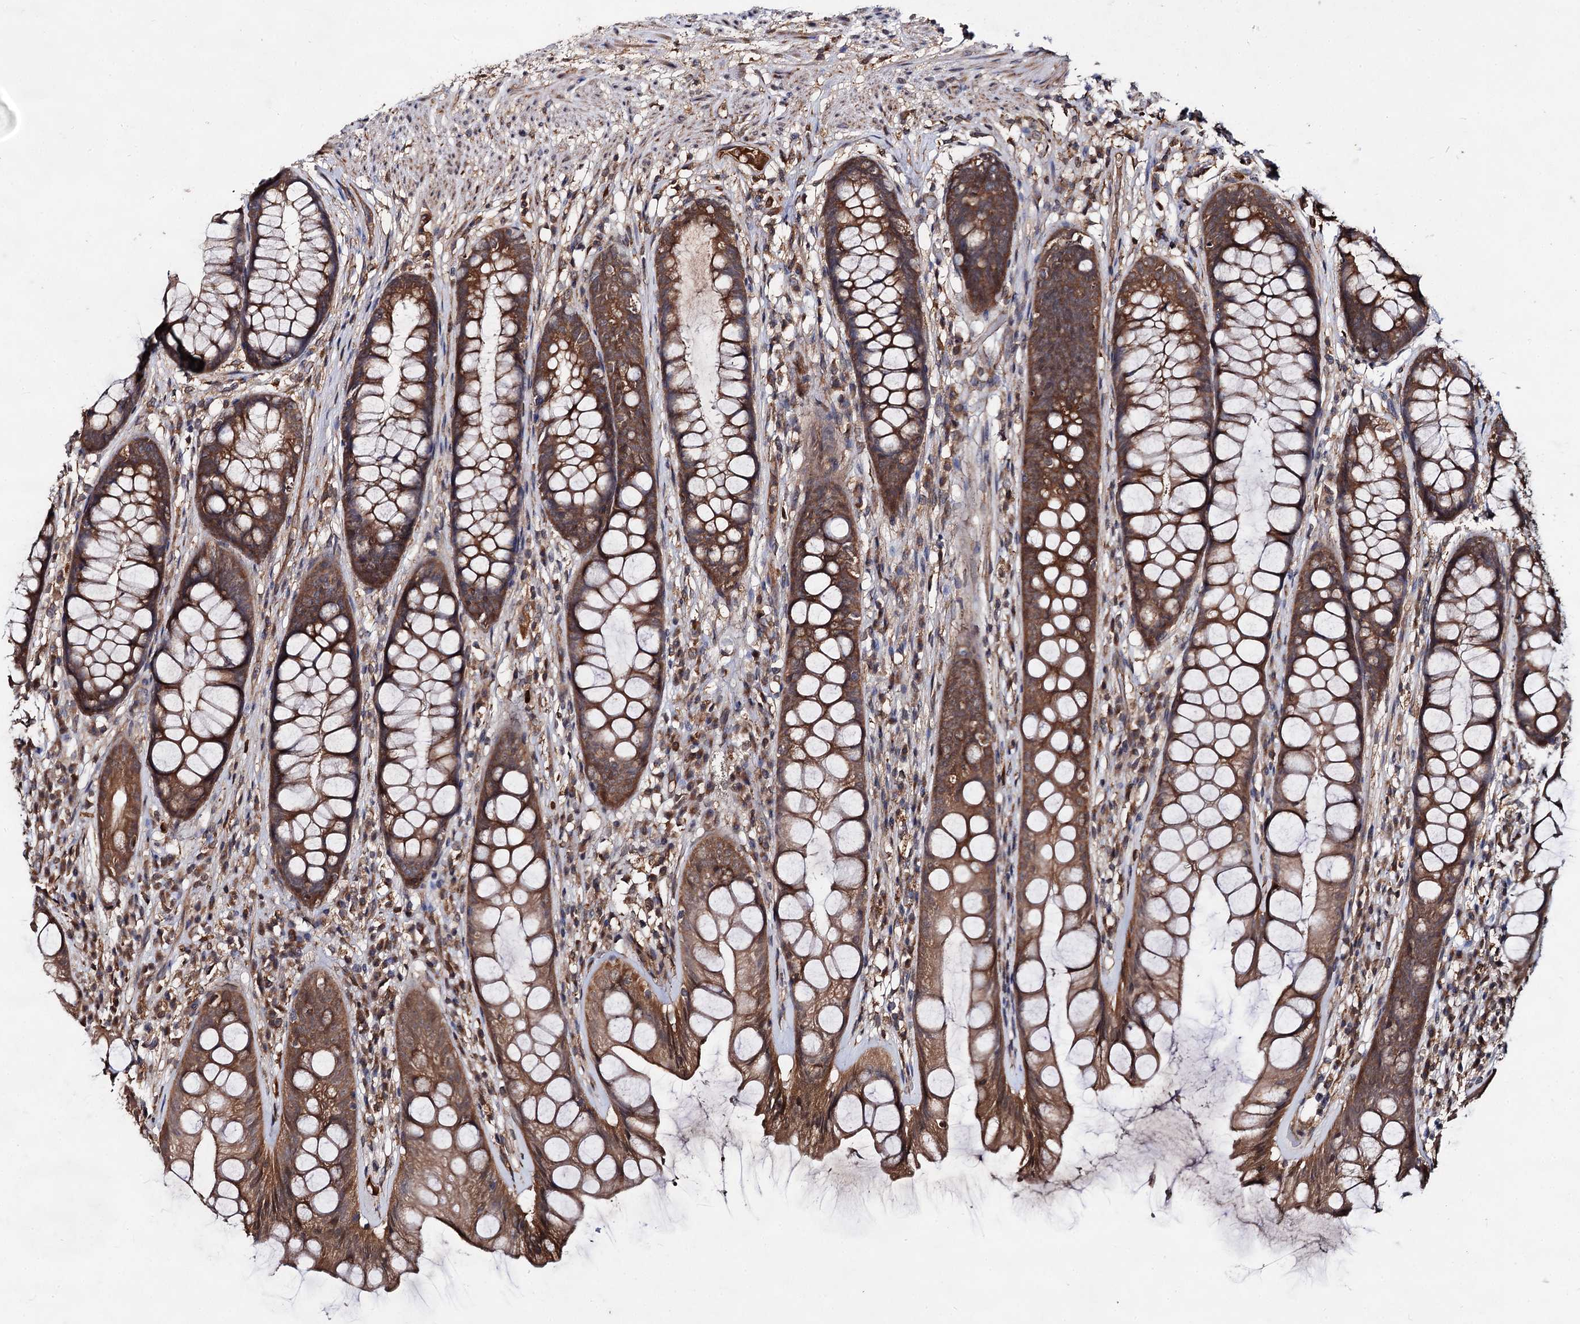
{"staining": {"intensity": "moderate", "quantity": ">75%", "location": "cytoplasmic/membranous"}, "tissue": "rectum", "cell_type": "Glandular cells", "image_type": "normal", "snomed": [{"axis": "morphology", "description": "Normal tissue, NOS"}, {"axis": "topography", "description": "Rectum"}], "caption": "A brown stain highlights moderate cytoplasmic/membranous positivity of a protein in glandular cells of unremarkable rectum. Immunohistochemistry (ihc) stains the protein in brown and the nuclei are stained blue.", "gene": "TEX9", "patient": {"sex": "male", "age": 74}}